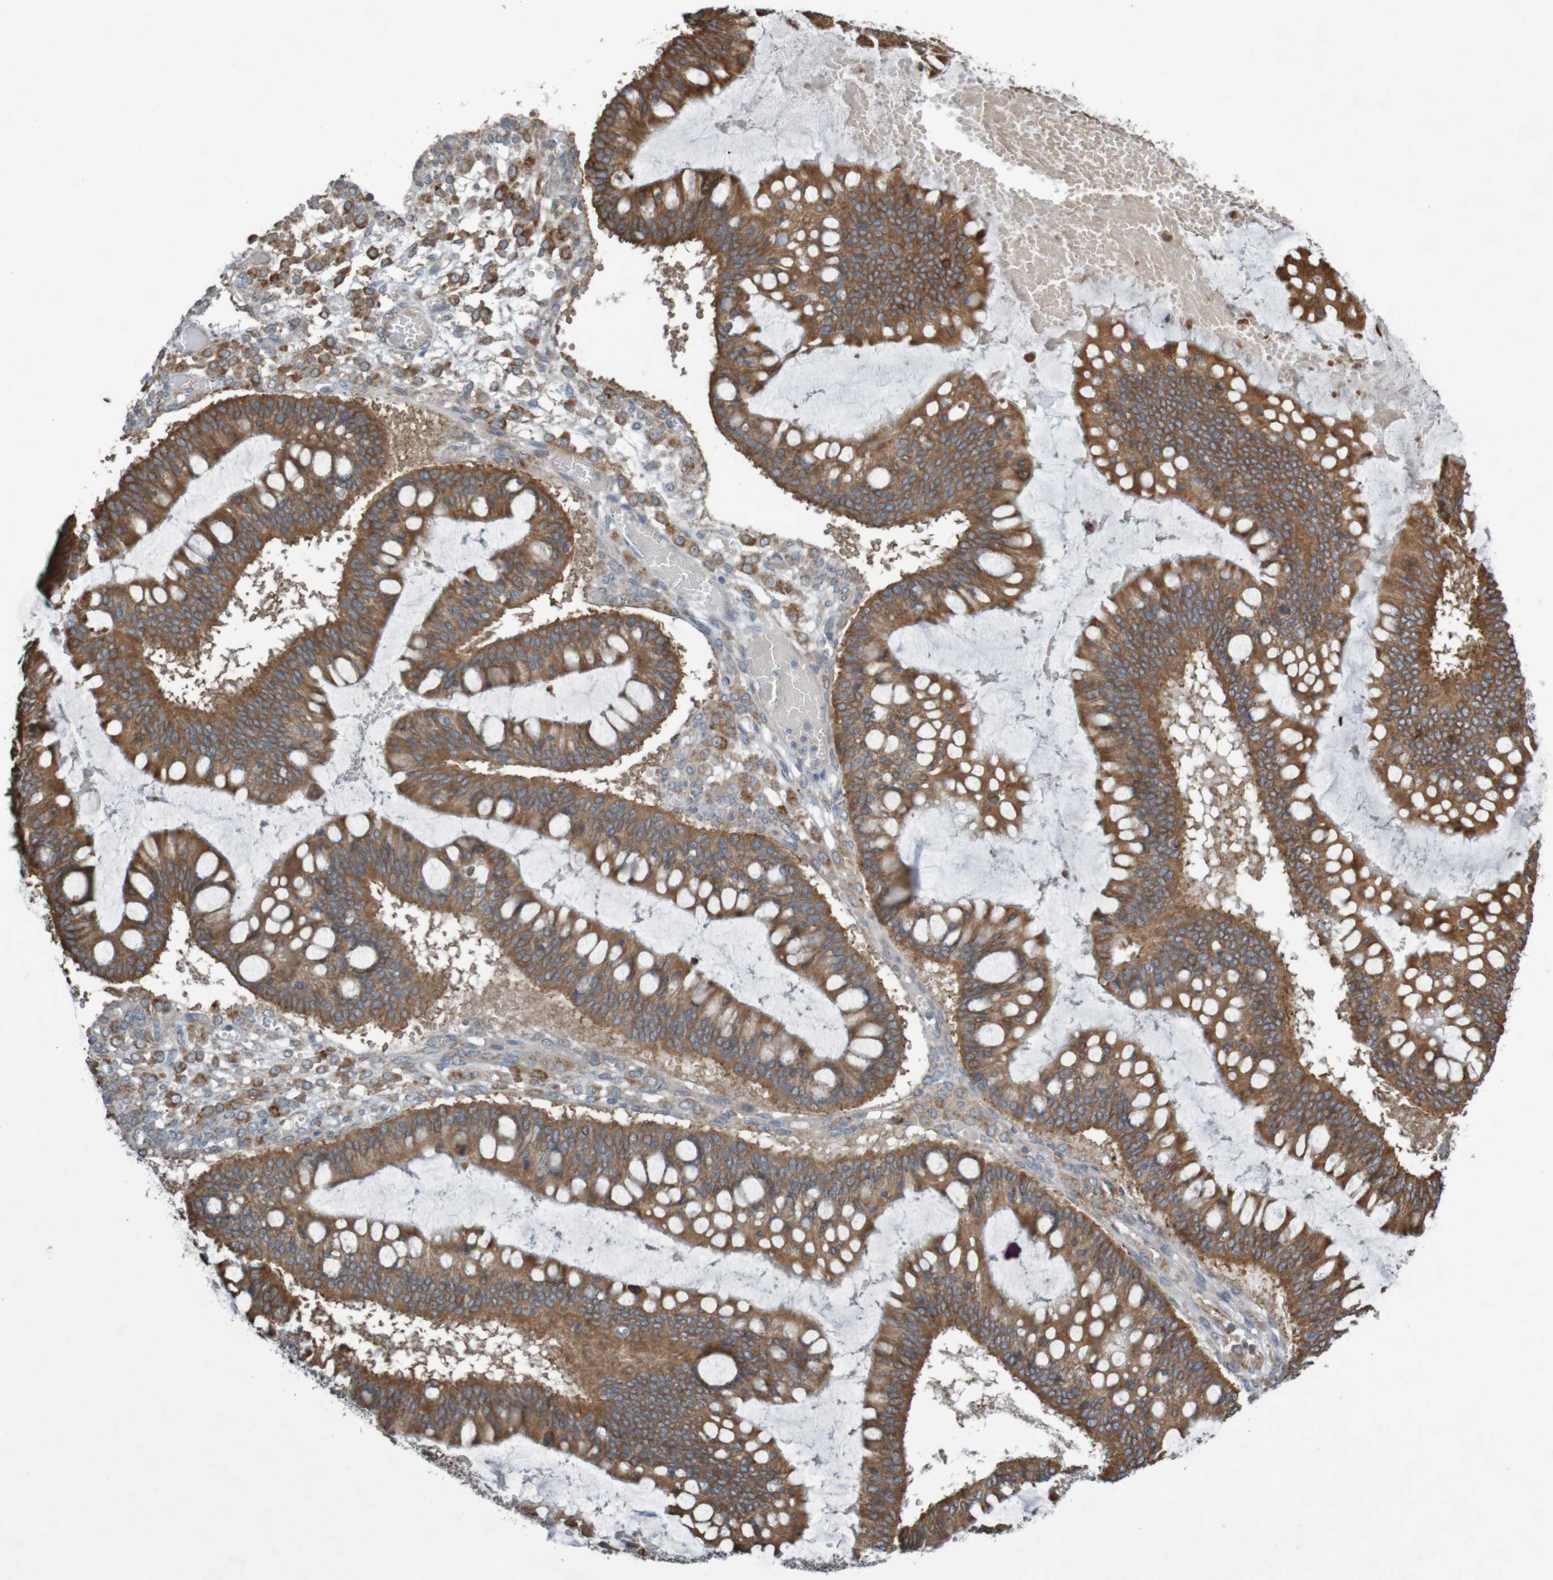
{"staining": {"intensity": "moderate", "quantity": ">75%", "location": "cytoplasmic/membranous"}, "tissue": "ovarian cancer", "cell_type": "Tumor cells", "image_type": "cancer", "snomed": [{"axis": "morphology", "description": "Cystadenocarcinoma, mucinous, NOS"}, {"axis": "topography", "description": "Ovary"}], "caption": "This is a photomicrograph of immunohistochemistry (IHC) staining of ovarian cancer (mucinous cystadenocarcinoma), which shows moderate positivity in the cytoplasmic/membranous of tumor cells.", "gene": "B3GAT2", "patient": {"sex": "female", "age": 73}}